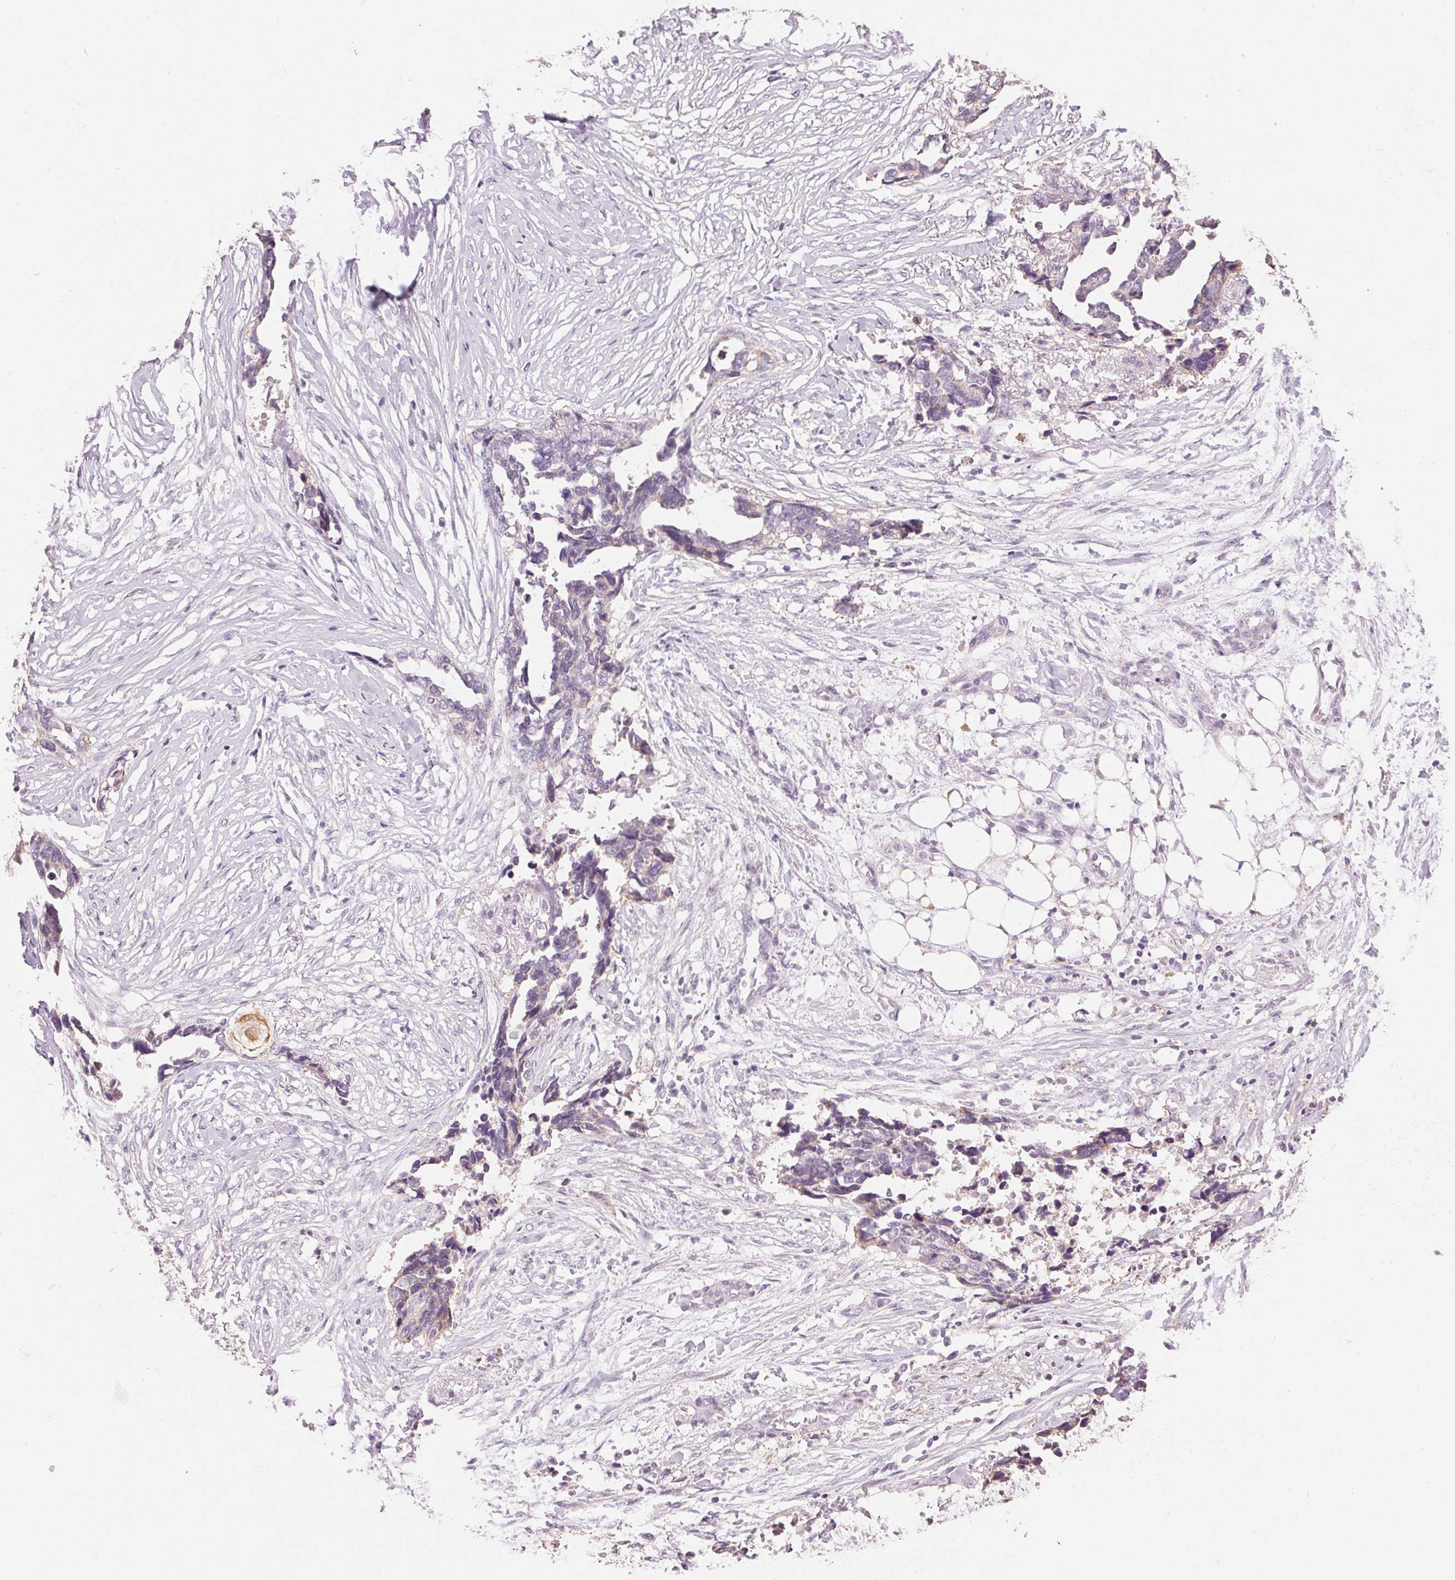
{"staining": {"intensity": "negative", "quantity": "none", "location": "none"}, "tissue": "ovarian cancer", "cell_type": "Tumor cells", "image_type": "cancer", "snomed": [{"axis": "morphology", "description": "Cystadenocarcinoma, serous, NOS"}, {"axis": "topography", "description": "Ovary"}], "caption": "This image is of ovarian cancer stained with immunohistochemistry to label a protein in brown with the nuclei are counter-stained blue. There is no expression in tumor cells. (DAB (3,3'-diaminobenzidine) IHC, high magnification).", "gene": "LYZL6", "patient": {"sex": "female", "age": 69}}